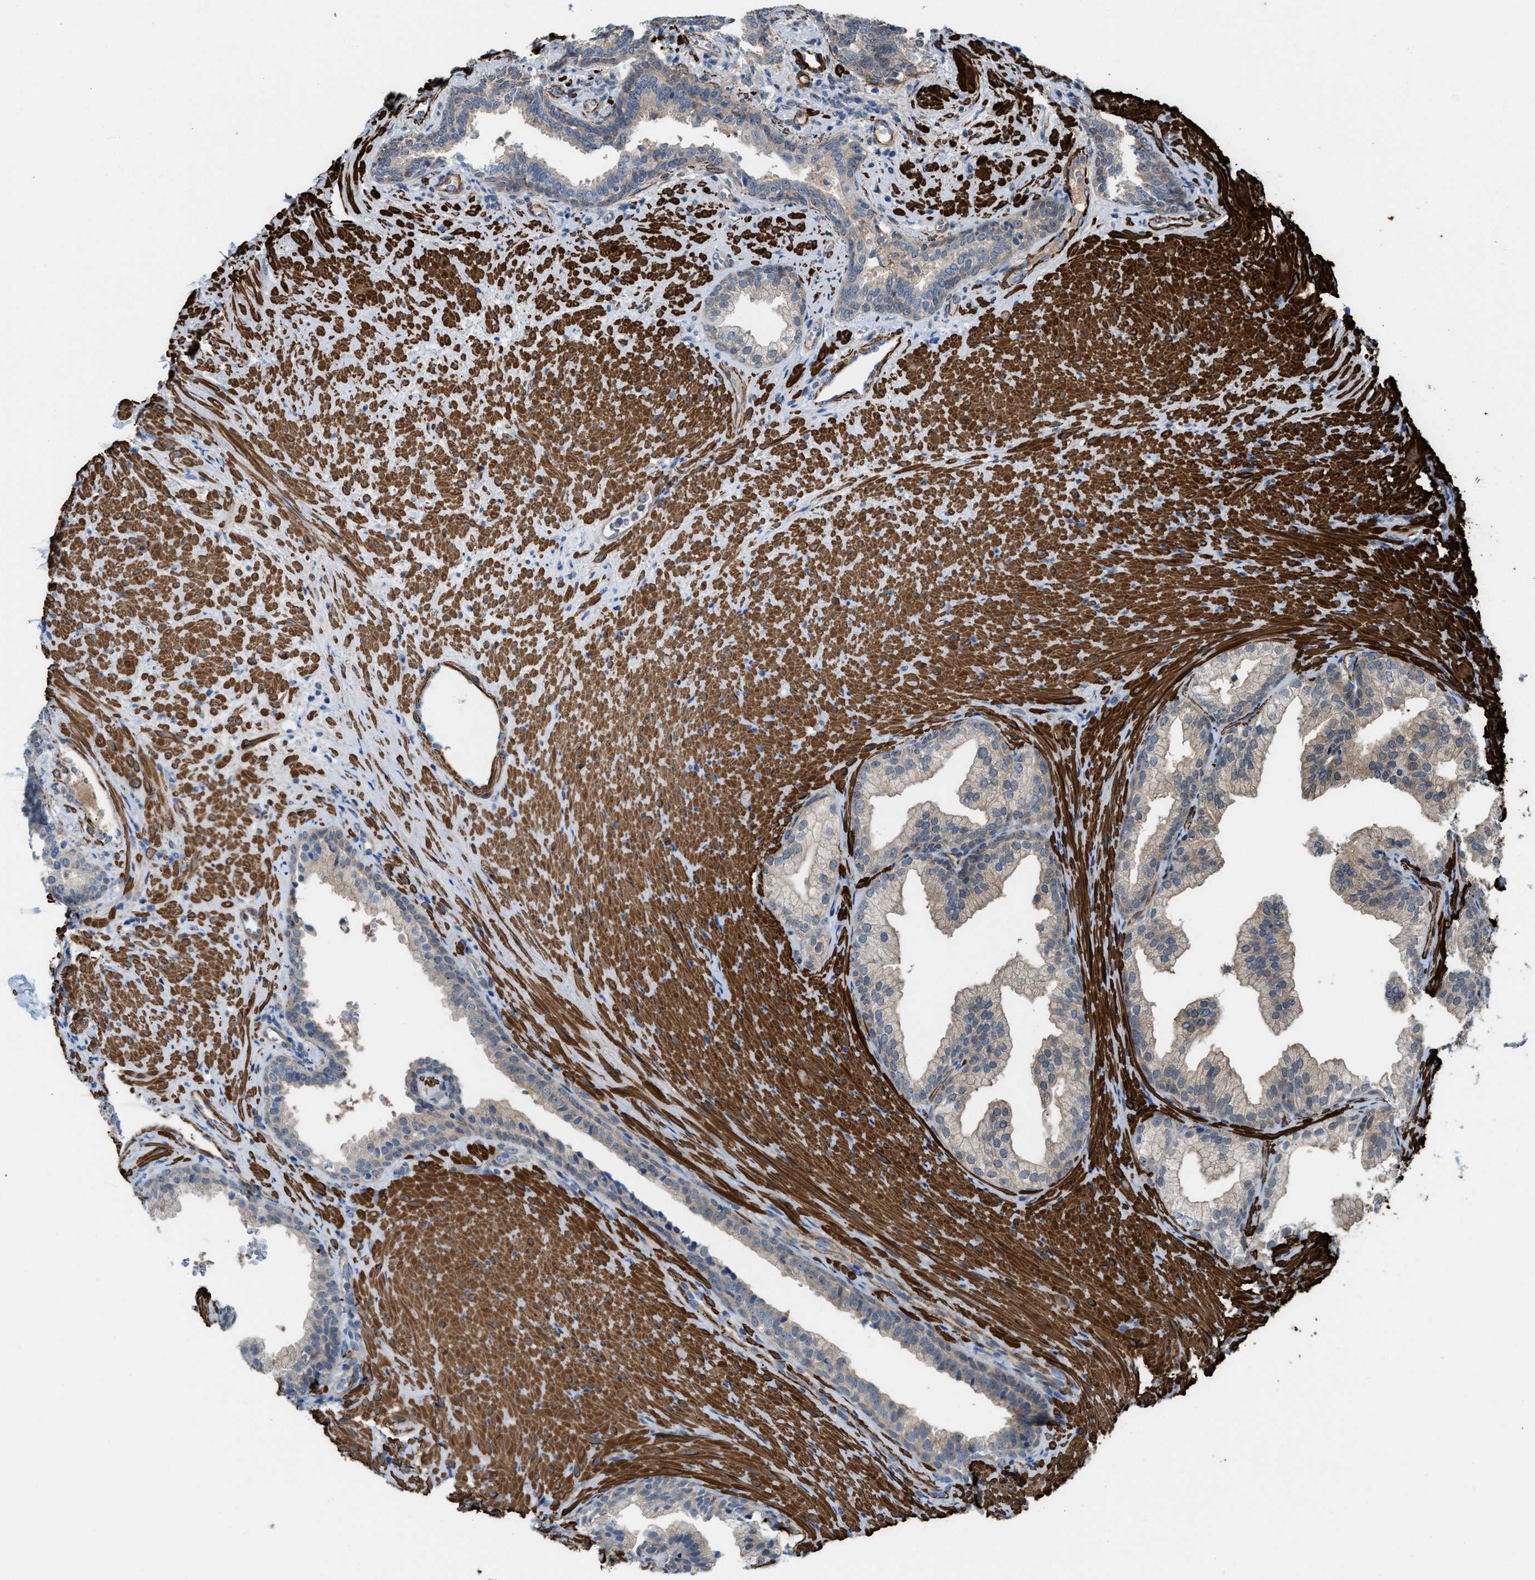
{"staining": {"intensity": "weak", "quantity": ">75%", "location": "cytoplasmic/membranous"}, "tissue": "prostate", "cell_type": "Glandular cells", "image_type": "normal", "snomed": [{"axis": "morphology", "description": "Normal tissue, NOS"}, {"axis": "topography", "description": "Prostate"}], "caption": "Immunohistochemical staining of unremarkable prostate demonstrates weak cytoplasmic/membranous protein staining in about >75% of glandular cells. (brown staining indicates protein expression, while blue staining denotes nuclei).", "gene": "NQO2", "patient": {"sex": "male", "age": 76}}